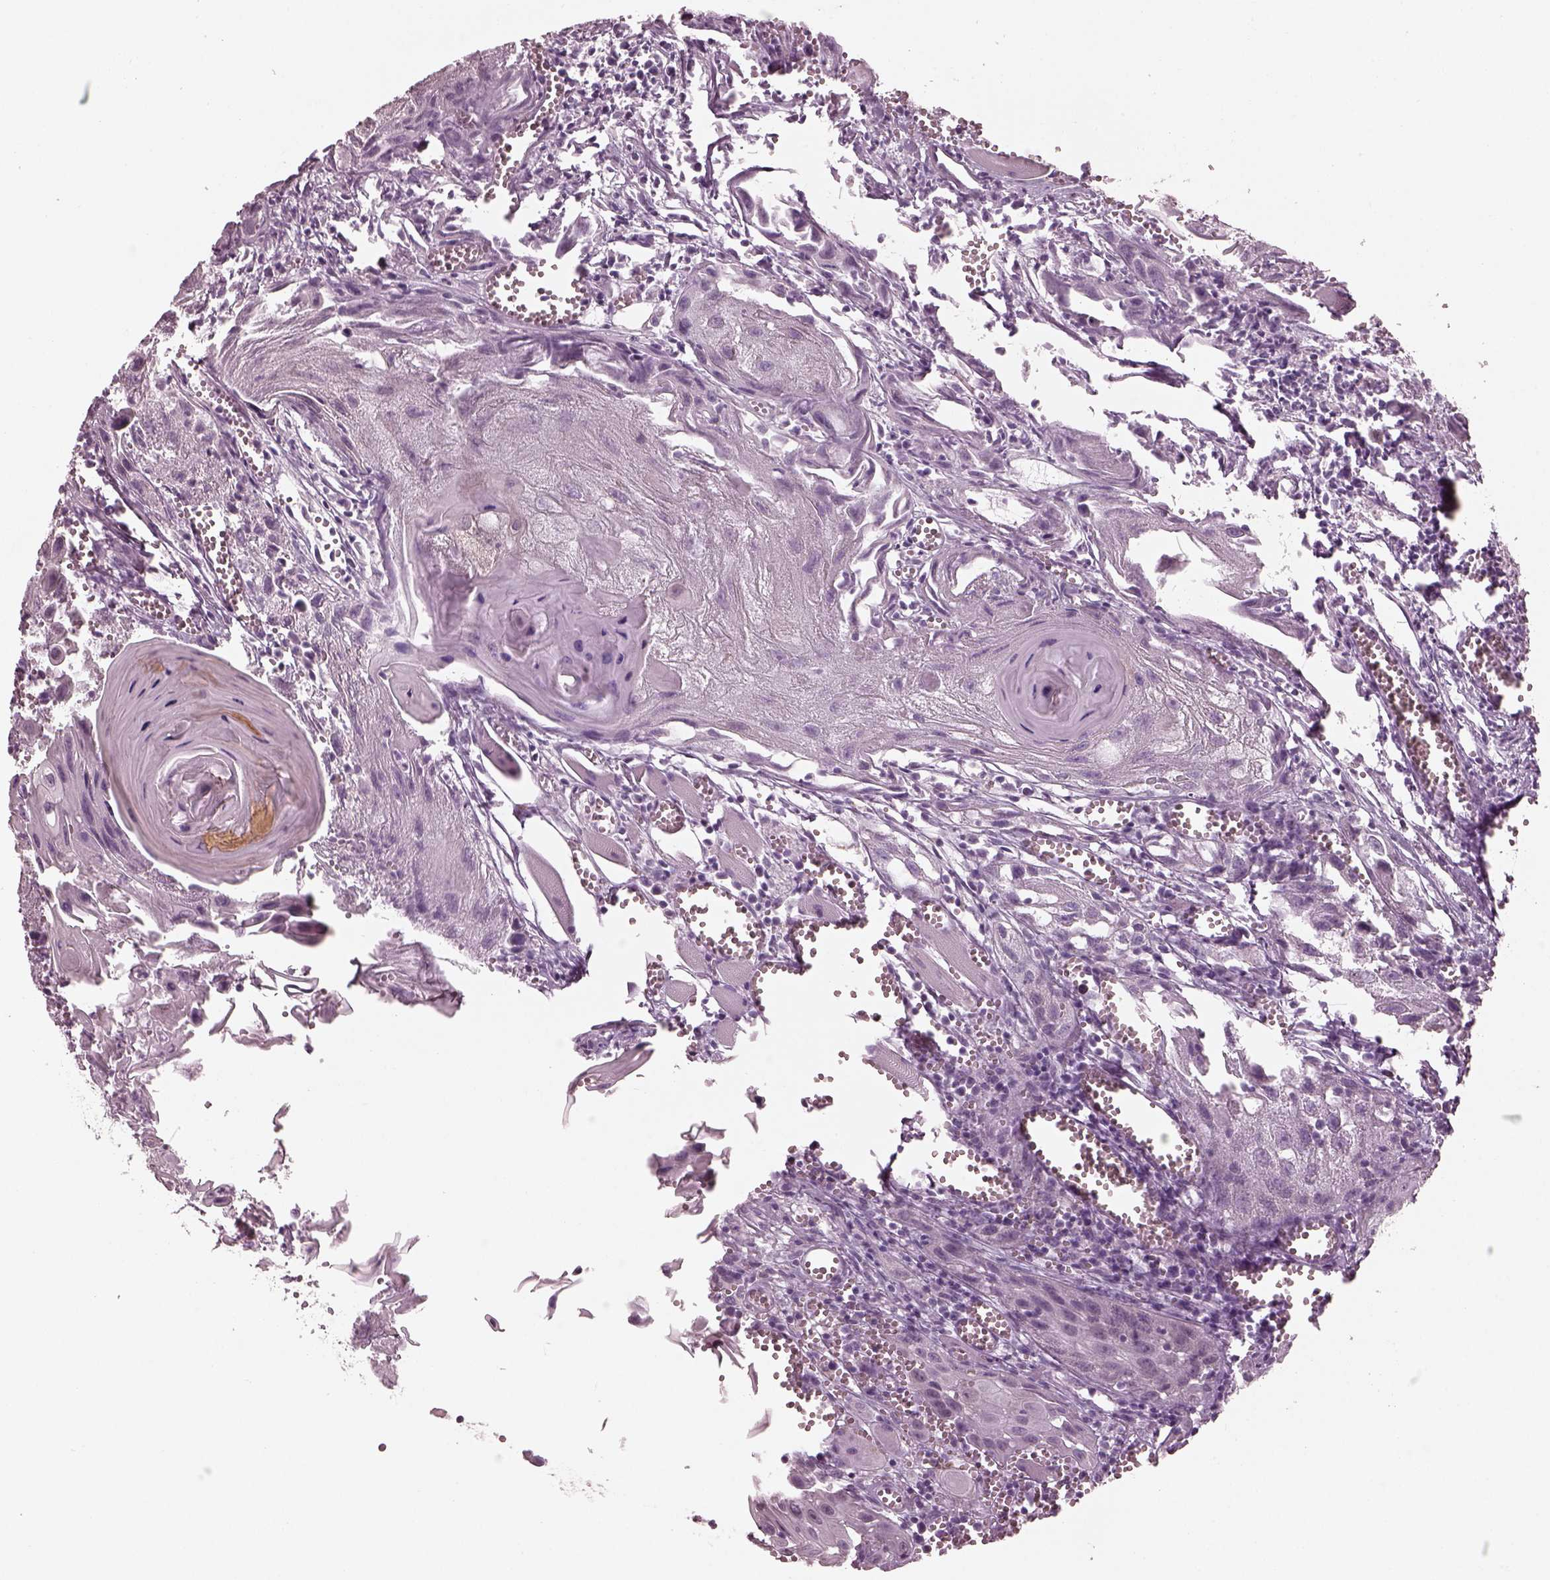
{"staining": {"intensity": "negative", "quantity": "none", "location": "none"}, "tissue": "head and neck cancer", "cell_type": "Tumor cells", "image_type": "cancer", "snomed": [{"axis": "morphology", "description": "Squamous cell carcinoma, NOS"}, {"axis": "topography", "description": "Head-Neck"}], "caption": "An image of head and neck squamous cell carcinoma stained for a protein reveals no brown staining in tumor cells.", "gene": "C2orf81", "patient": {"sex": "female", "age": 80}}